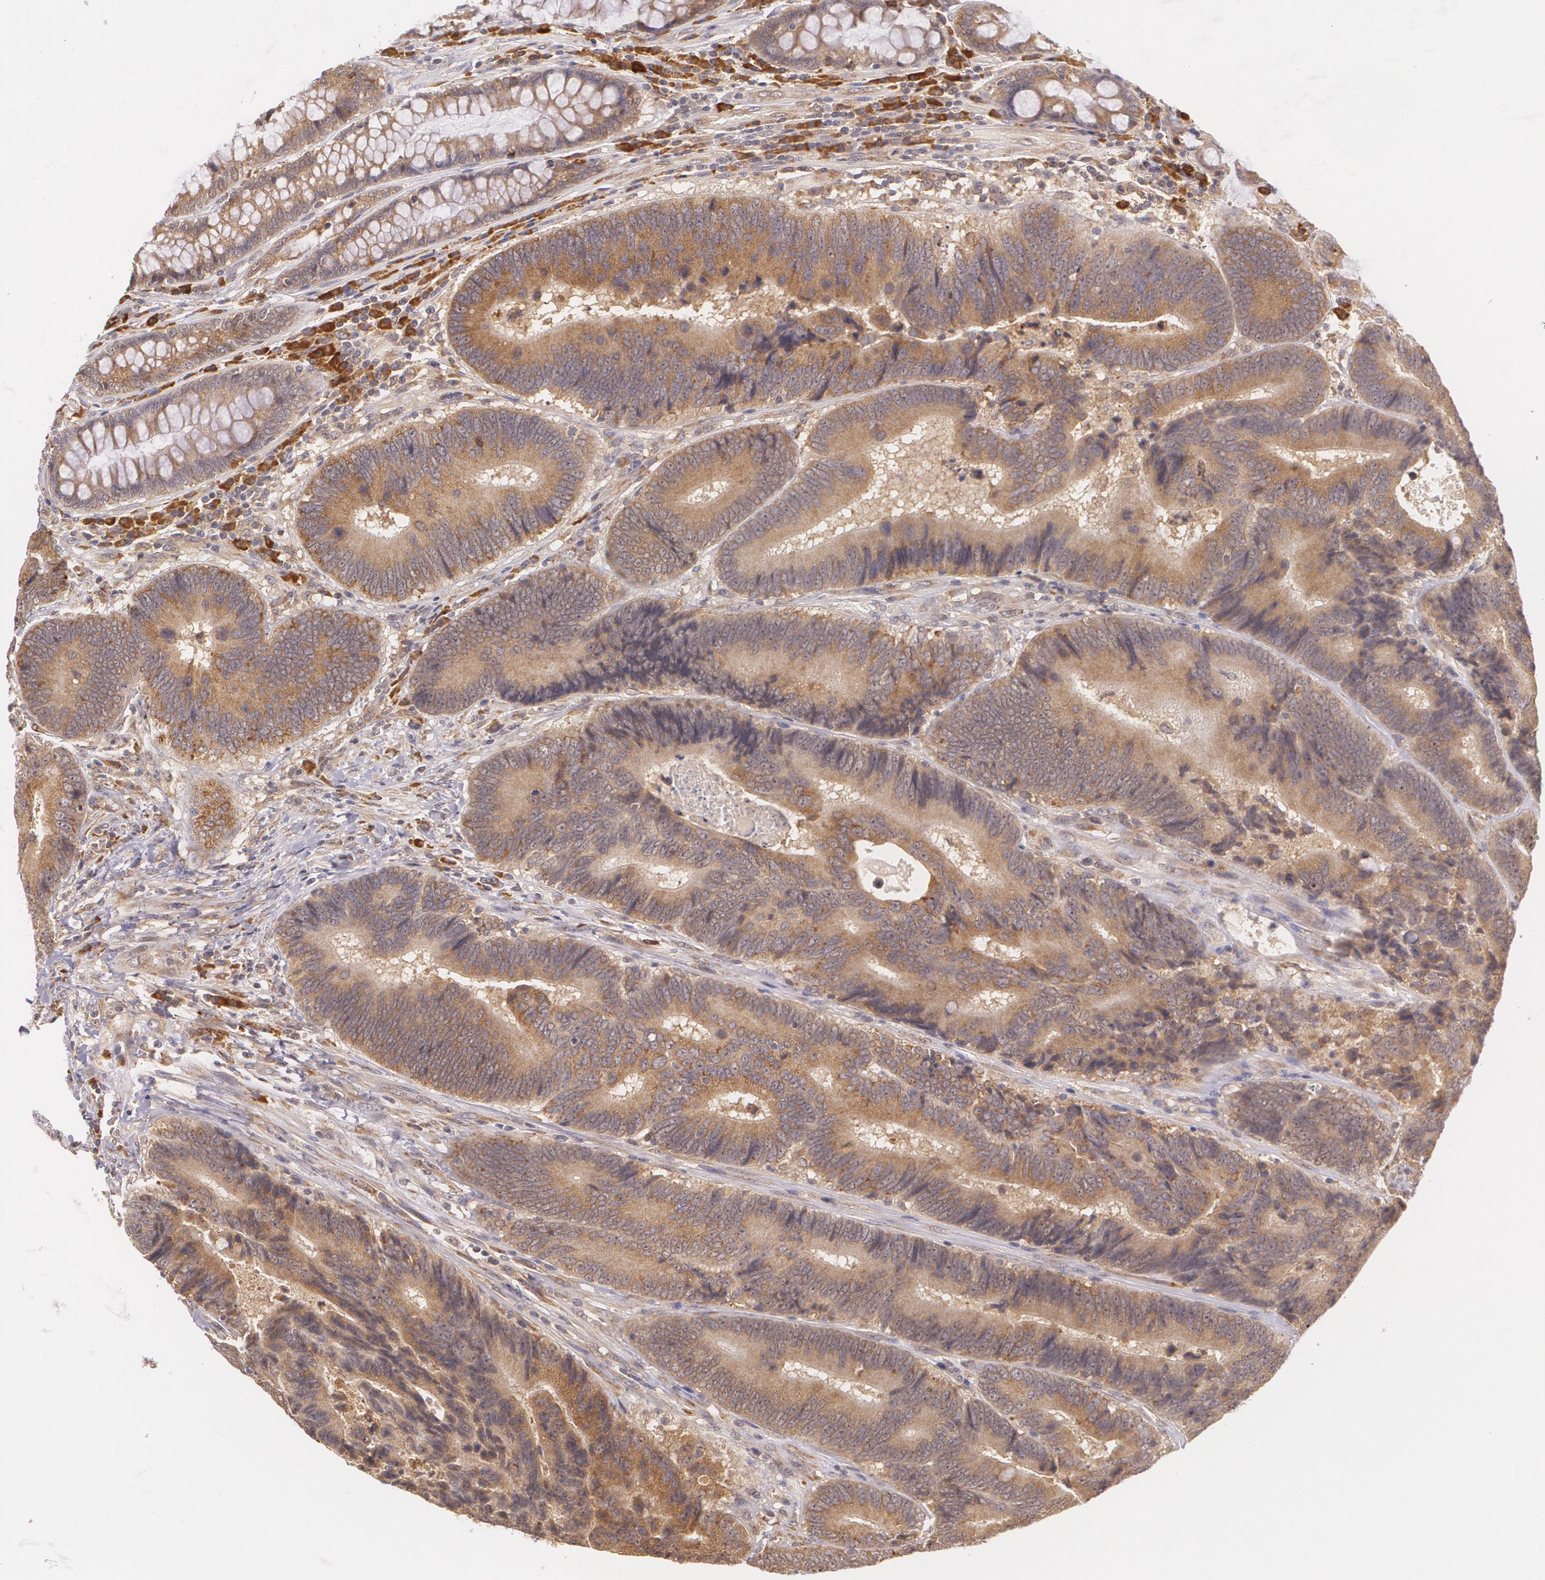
{"staining": {"intensity": "moderate", "quantity": ">75%", "location": "cytoplasmic/membranous"}, "tissue": "colorectal cancer", "cell_type": "Tumor cells", "image_type": "cancer", "snomed": [{"axis": "morphology", "description": "Normal tissue, NOS"}, {"axis": "morphology", "description": "Adenocarcinoma, NOS"}, {"axis": "topography", "description": "Colon"}], "caption": "Colorectal adenocarcinoma stained with a protein marker shows moderate staining in tumor cells.", "gene": "CCL17", "patient": {"sex": "female", "age": 78}}